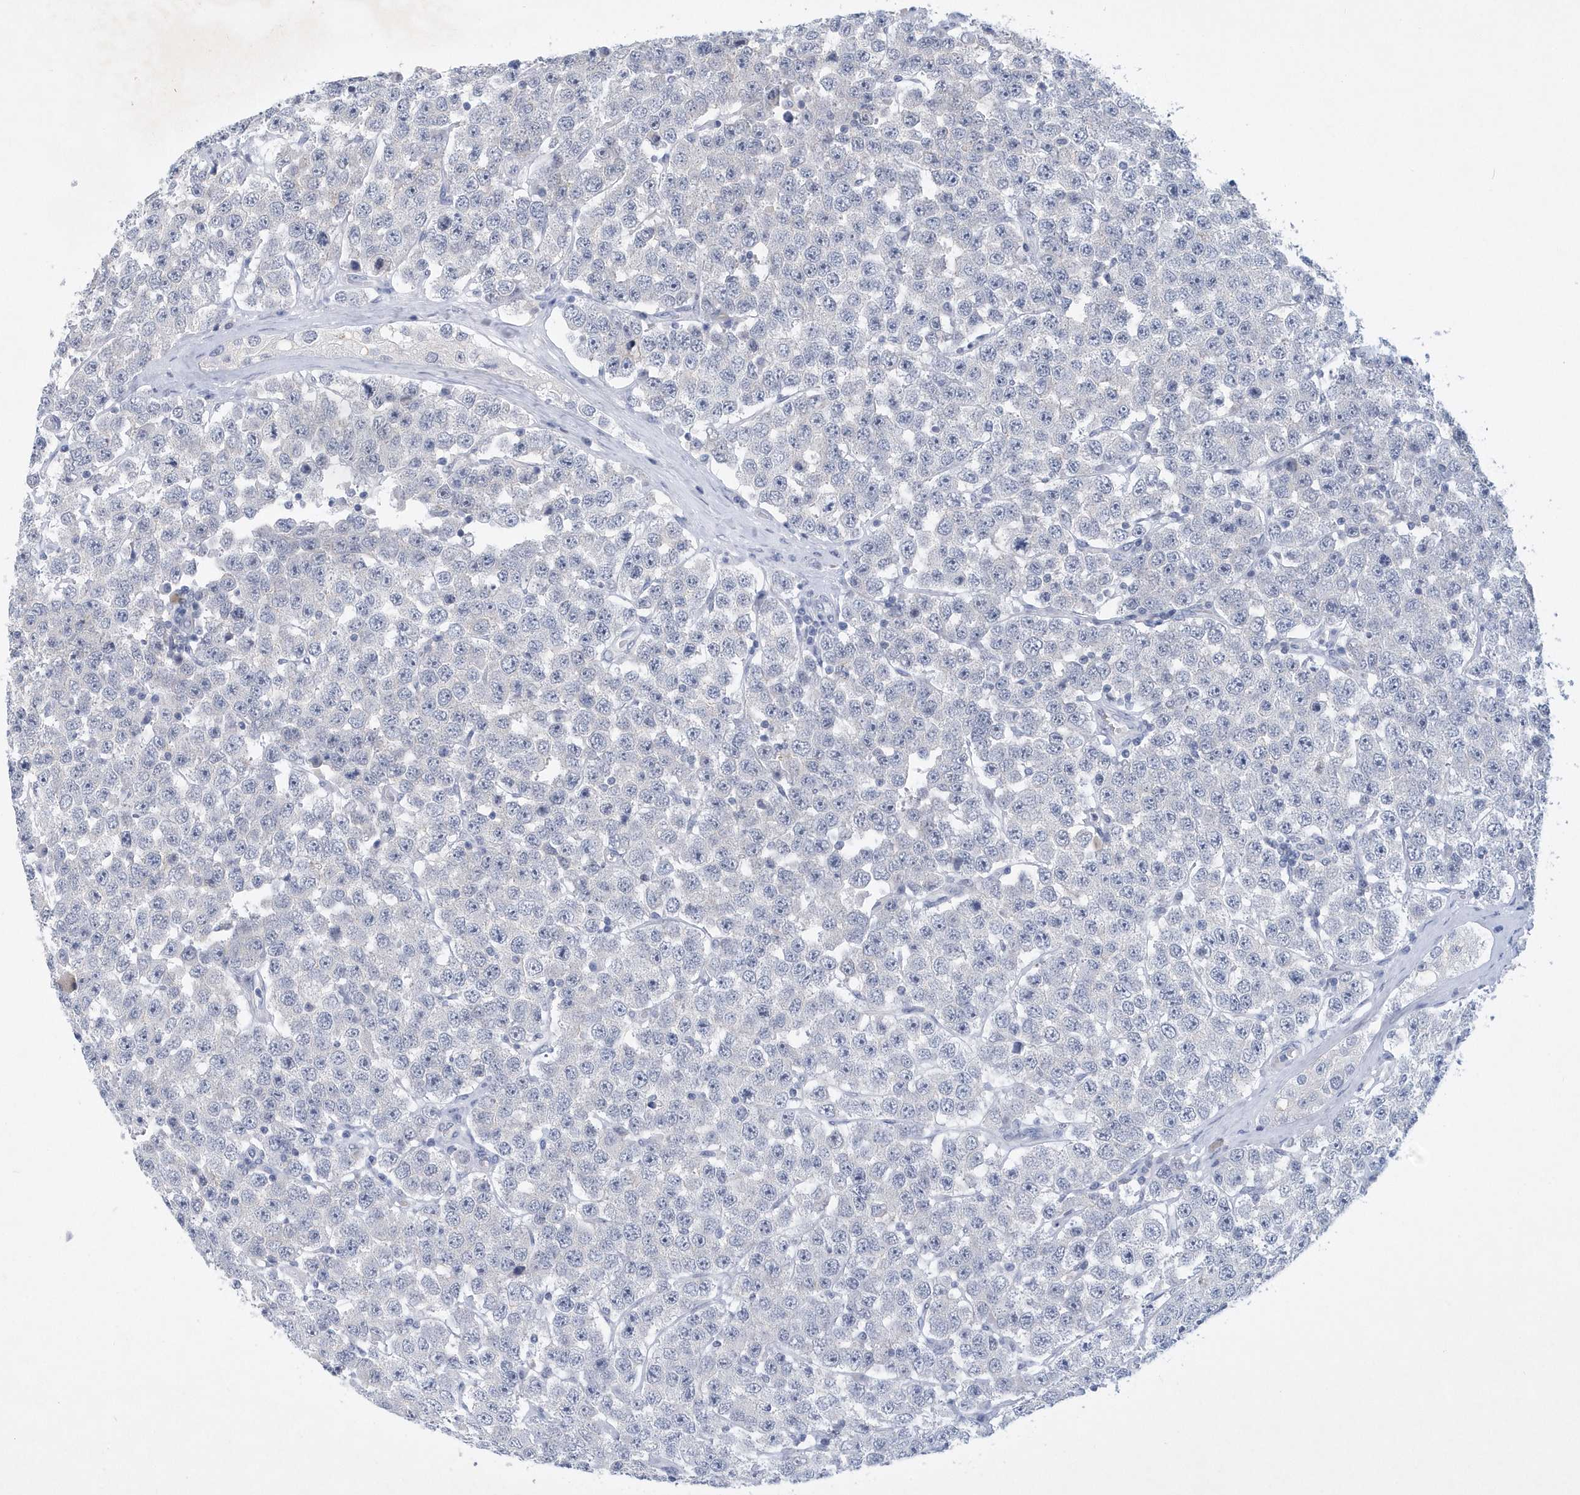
{"staining": {"intensity": "negative", "quantity": "none", "location": "none"}, "tissue": "testis cancer", "cell_type": "Tumor cells", "image_type": "cancer", "snomed": [{"axis": "morphology", "description": "Seminoma, NOS"}, {"axis": "topography", "description": "Testis"}], "caption": "High power microscopy micrograph of an immunohistochemistry (IHC) photomicrograph of testis cancer, revealing no significant expression in tumor cells.", "gene": "SRGAP3", "patient": {"sex": "male", "age": 28}}